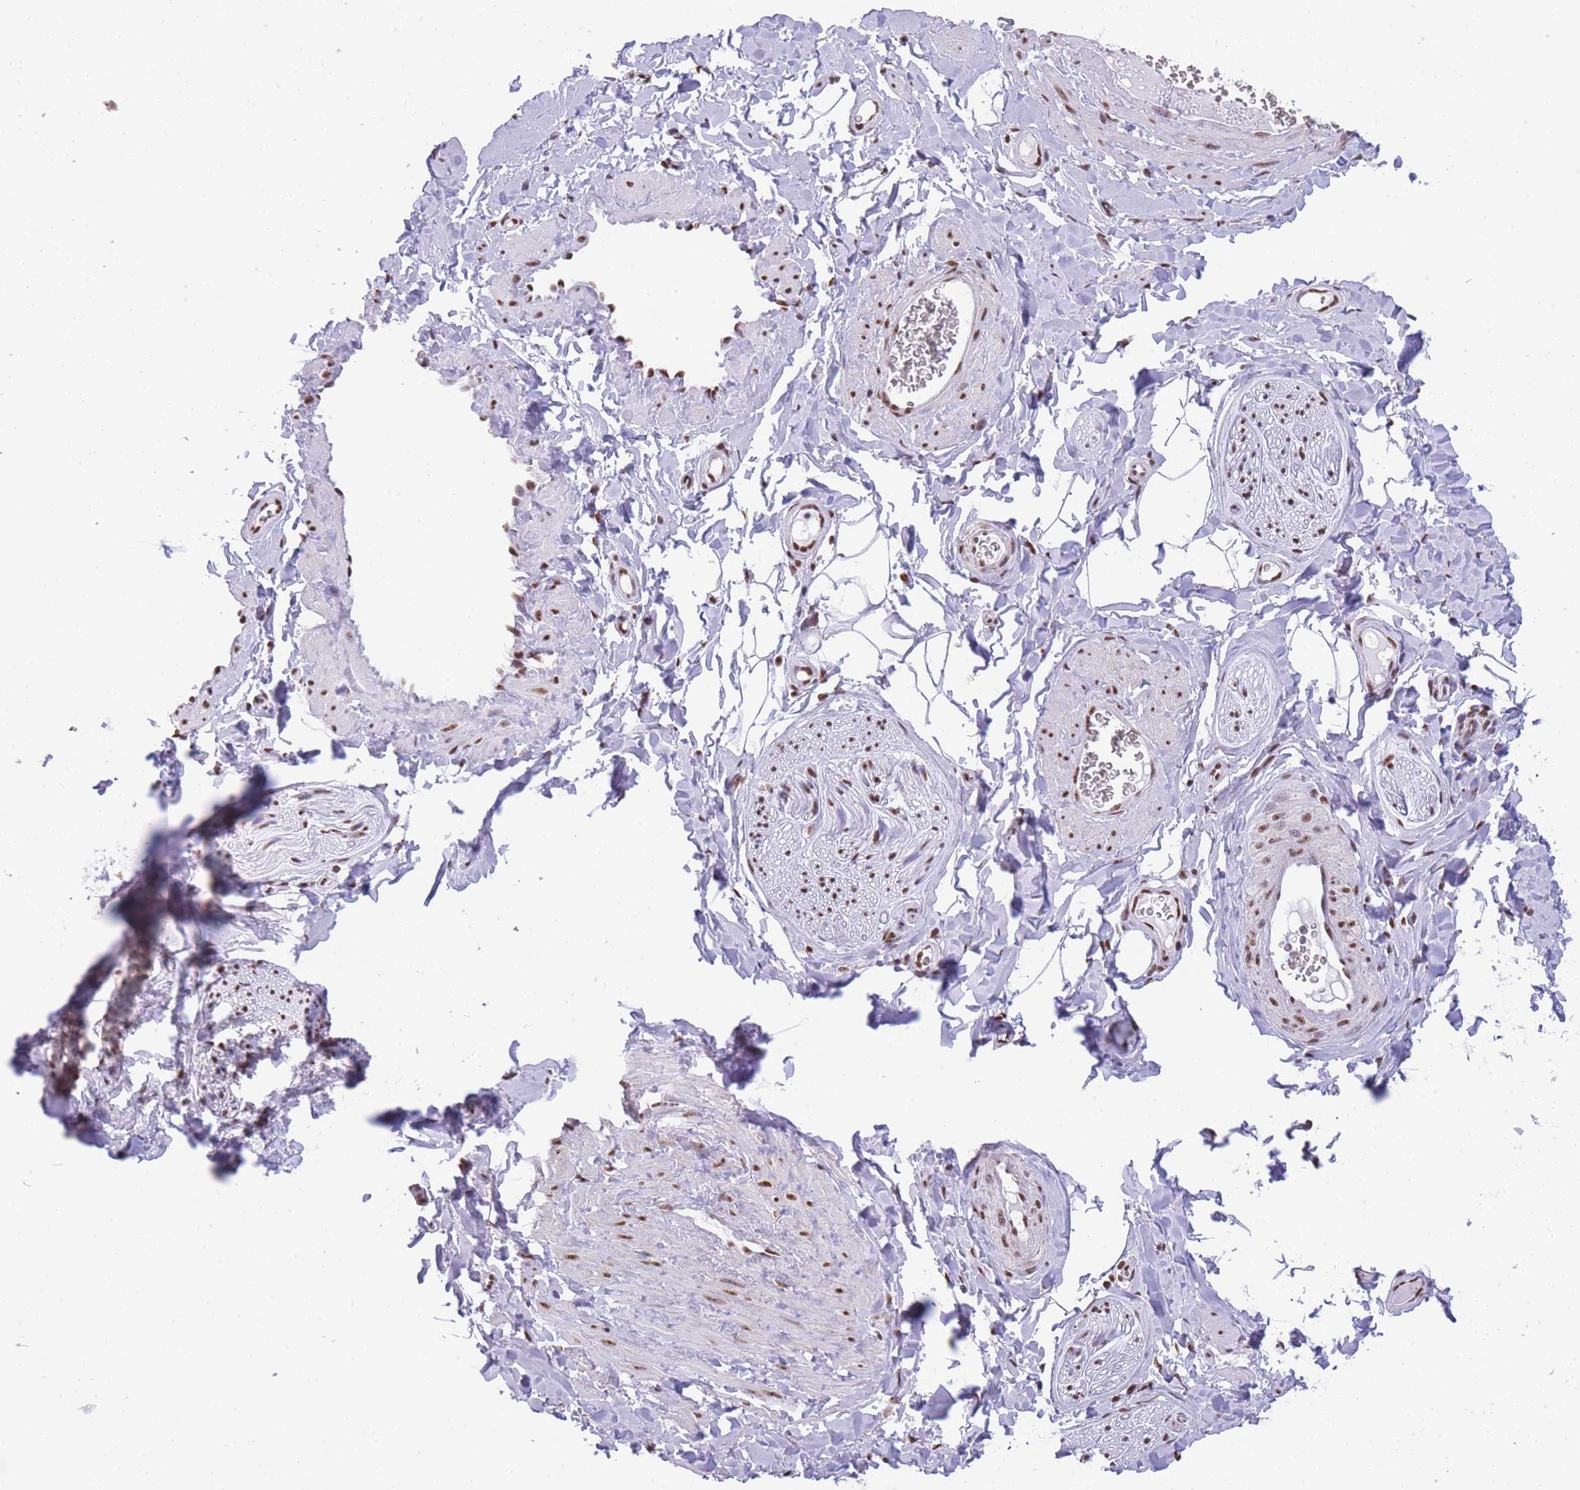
{"staining": {"intensity": "negative", "quantity": "none", "location": "none"}, "tissue": "adipose tissue", "cell_type": "Adipocytes", "image_type": "normal", "snomed": [{"axis": "morphology", "description": "Normal tissue, NOS"}, {"axis": "topography", "description": "Soft tissue"}, {"axis": "topography", "description": "Adipose tissue"}, {"axis": "topography", "description": "Vascular tissue"}, {"axis": "topography", "description": "Peripheral nerve tissue"}], "caption": "IHC micrograph of unremarkable adipose tissue: adipose tissue stained with DAB reveals no significant protein positivity in adipocytes.", "gene": "EVC2", "patient": {"sex": "male", "age": 46}}